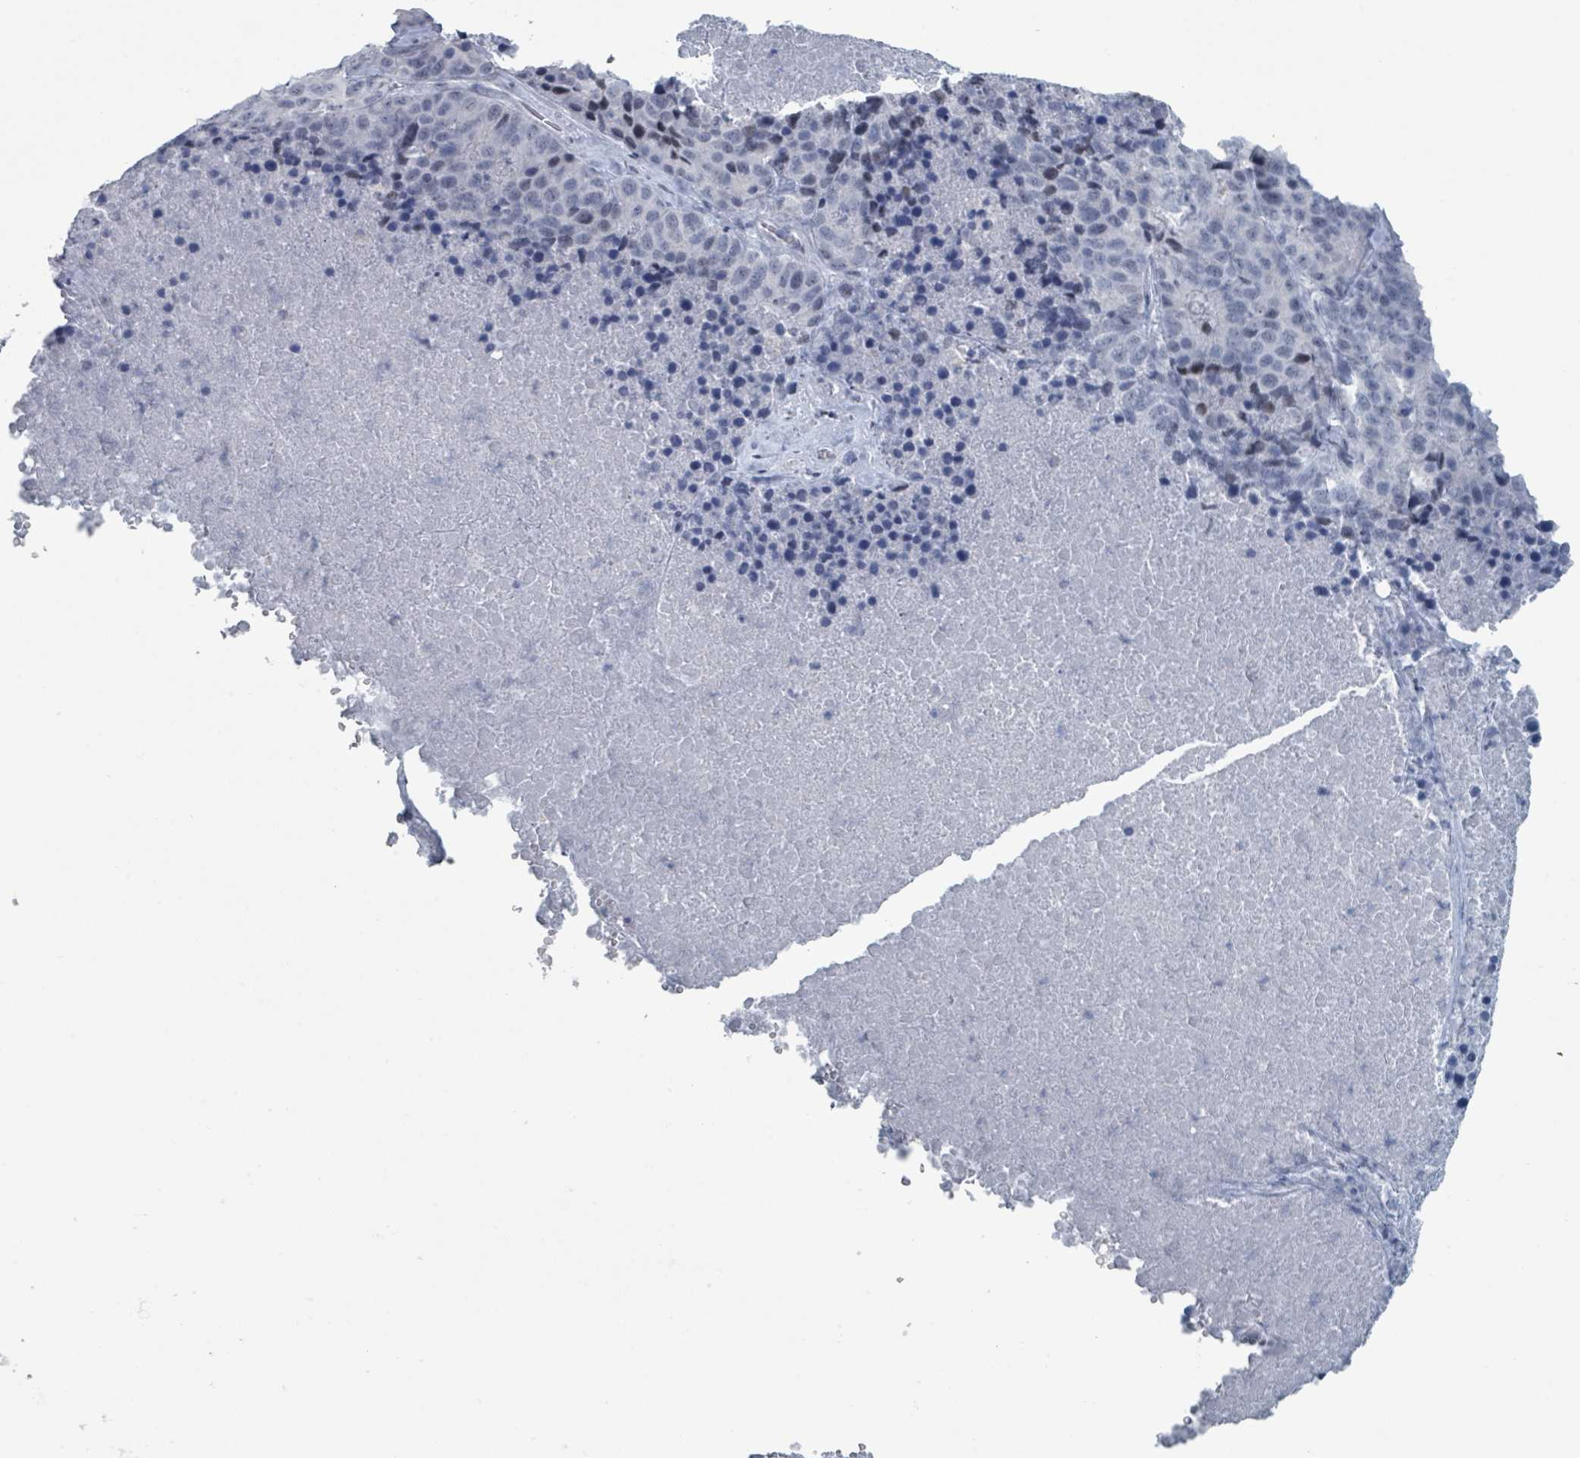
{"staining": {"intensity": "weak", "quantity": "<25%", "location": "nuclear"}, "tissue": "stomach cancer", "cell_type": "Tumor cells", "image_type": "cancer", "snomed": [{"axis": "morphology", "description": "Adenocarcinoma, NOS"}, {"axis": "topography", "description": "Stomach"}], "caption": "The image shows no staining of tumor cells in stomach cancer. Brightfield microscopy of immunohistochemistry stained with DAB (3,3'-diaminobenzidine) (brown) and hematoxylin (blue), captured at high magnification.", "gene": "GPR15LG", "patient": {"sex": "male", "age": 71}}